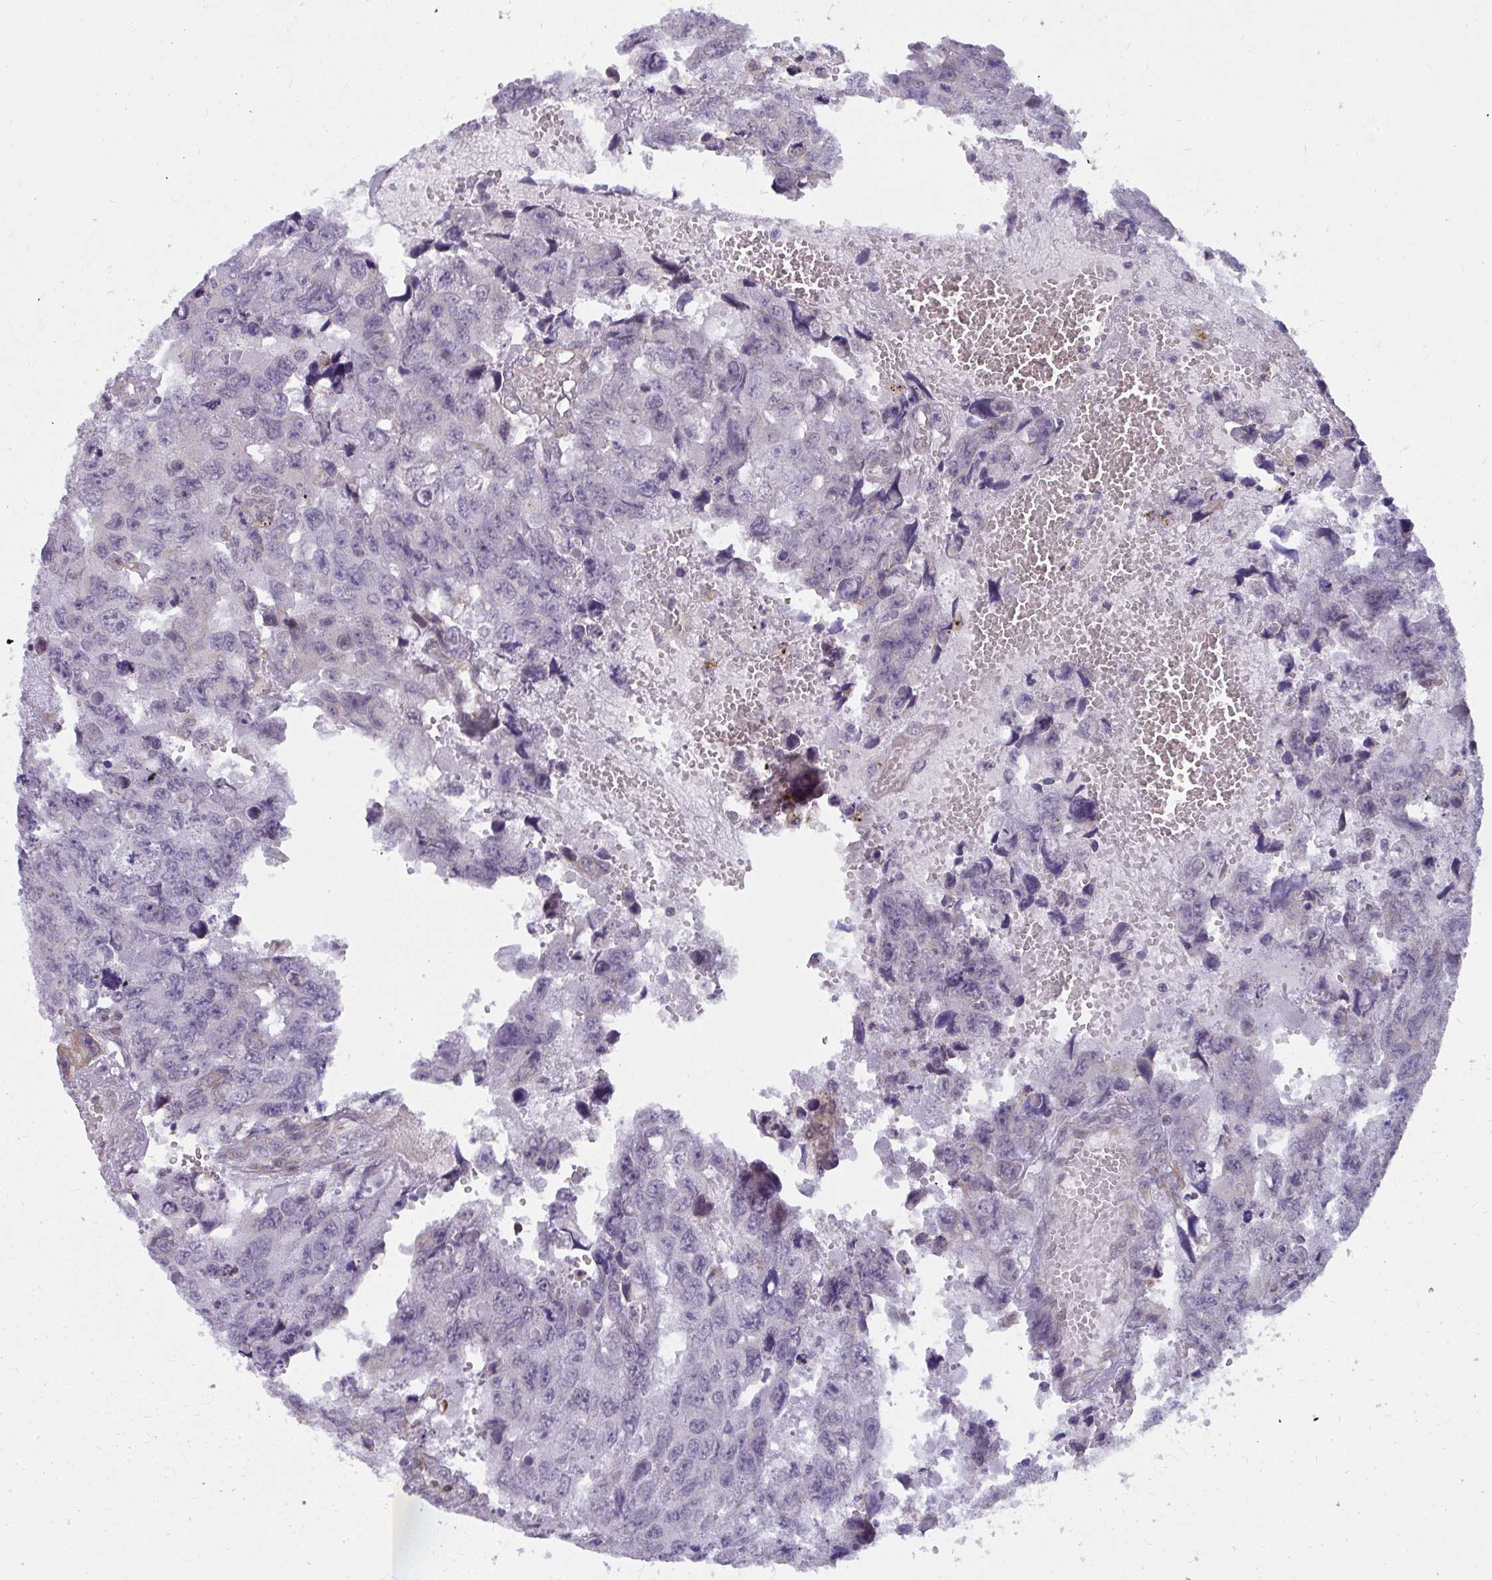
{"staining": {"intensity": "negative", "quantity": "none", "location": "none"}, "tissue": "testis cancer", "cell_type": "Tumor cells", "image_type": "cancer", "snomed": [{"axis": "morphology", "description": "Seminoma, NOS"}, {"axis": "topography", "description": "Testis"}], "caption": "This is a histopathology image of immunohistochemistry staining of testis cancer, which shows no expression in tumor cells.", "gene": "NMNAT1", "patient": {"sex": "male", "age": 26}}